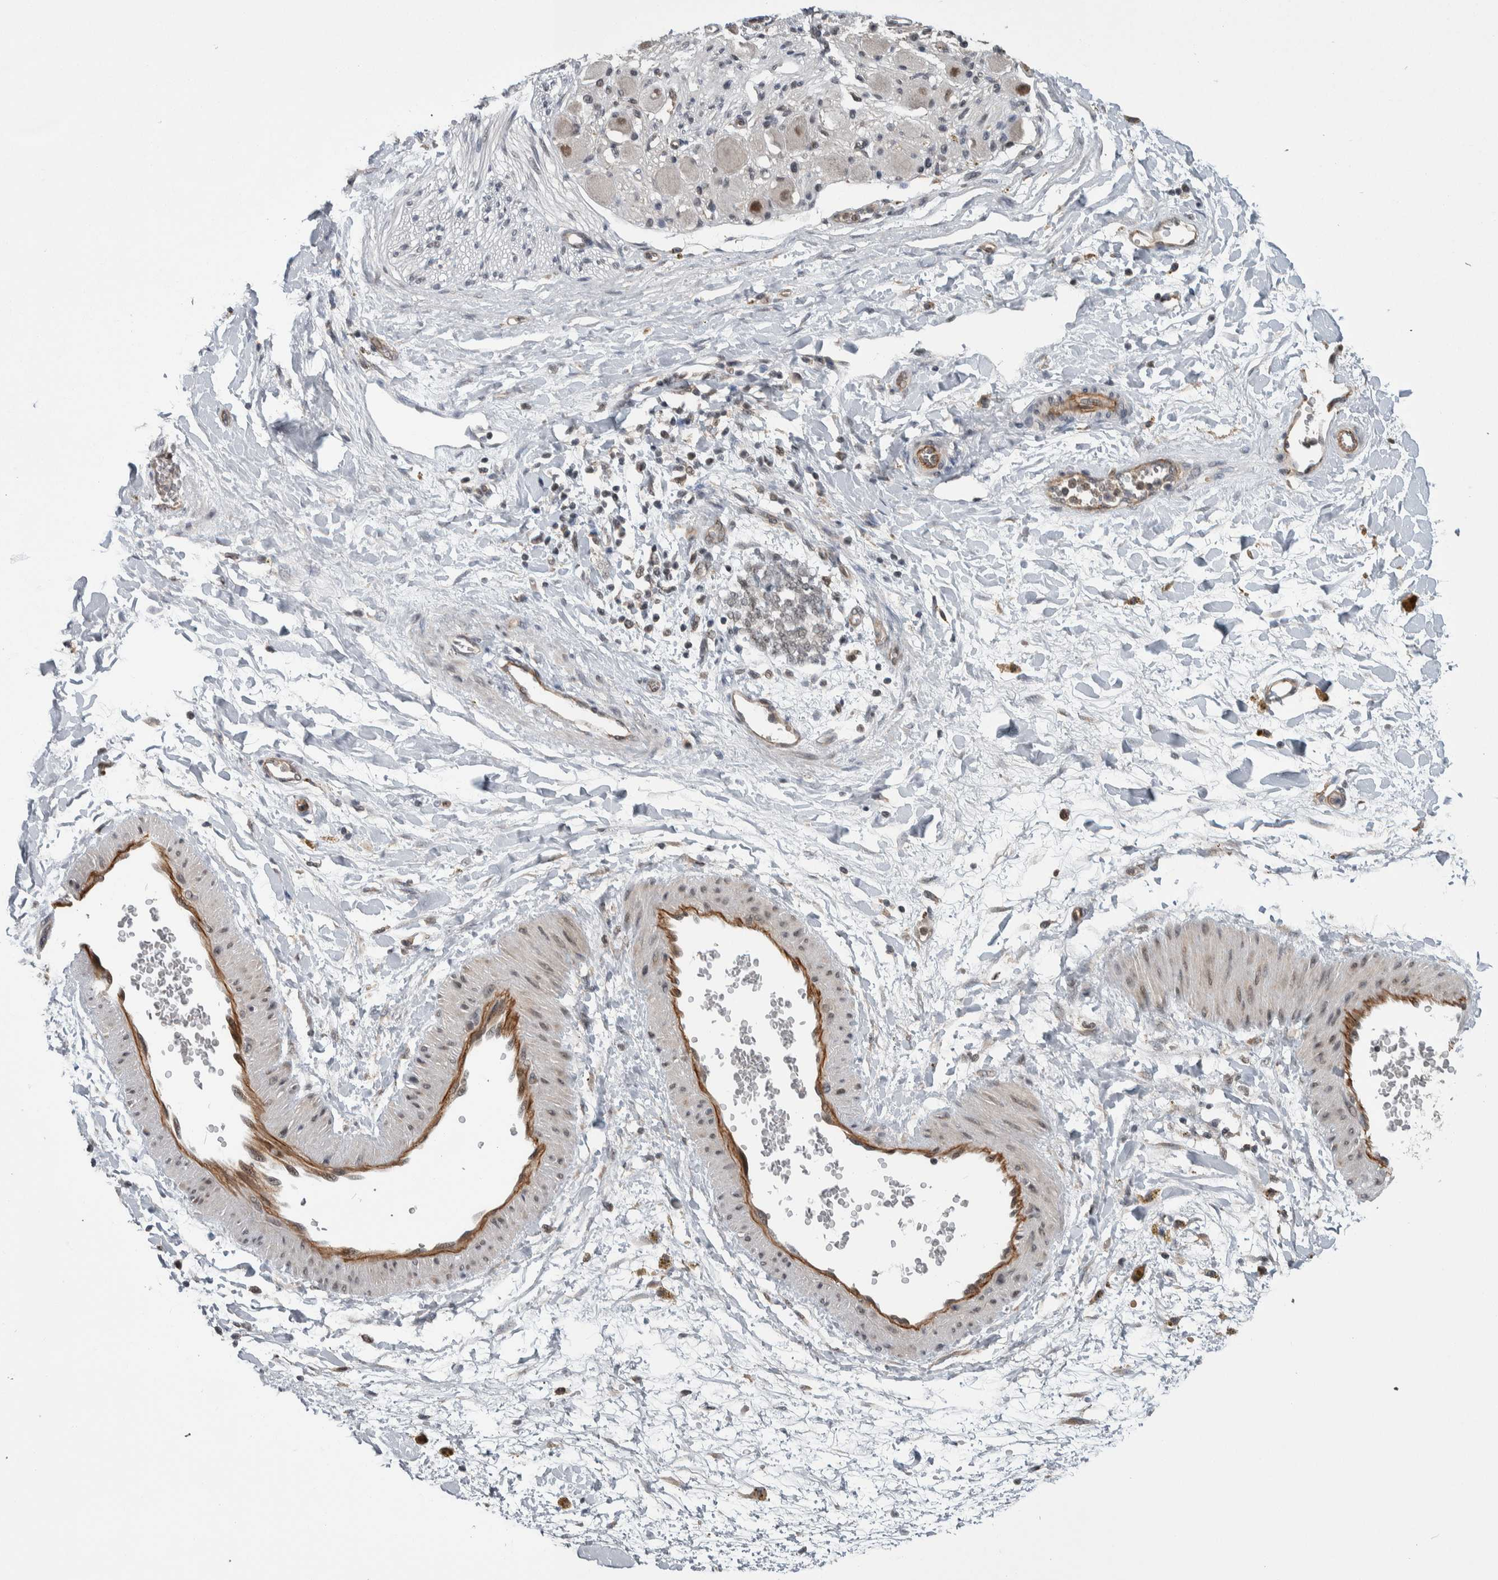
{"staining": {"intensity": "negative", "quantity": "none", "location": "none"}, "tissue": "adipose tissue", "cell_type": "Adipocytes", "image_type": "normal", "snomed": [{"axis": "morphology", "description": "Normal tissue, NOS"}, {"axis": "topography", "description": "Kidney"}, {"axis": "topography", "description": "Peripheral nerve tissue"}], "caption": "High power microscopy micrograph of an immunohistochemistry (IHC) image of unremarkable adipose tissue, revealing no significant expression in adipocytes.", "gene": "PRDM4", "patient": {"sex": "male", "age": 7}}